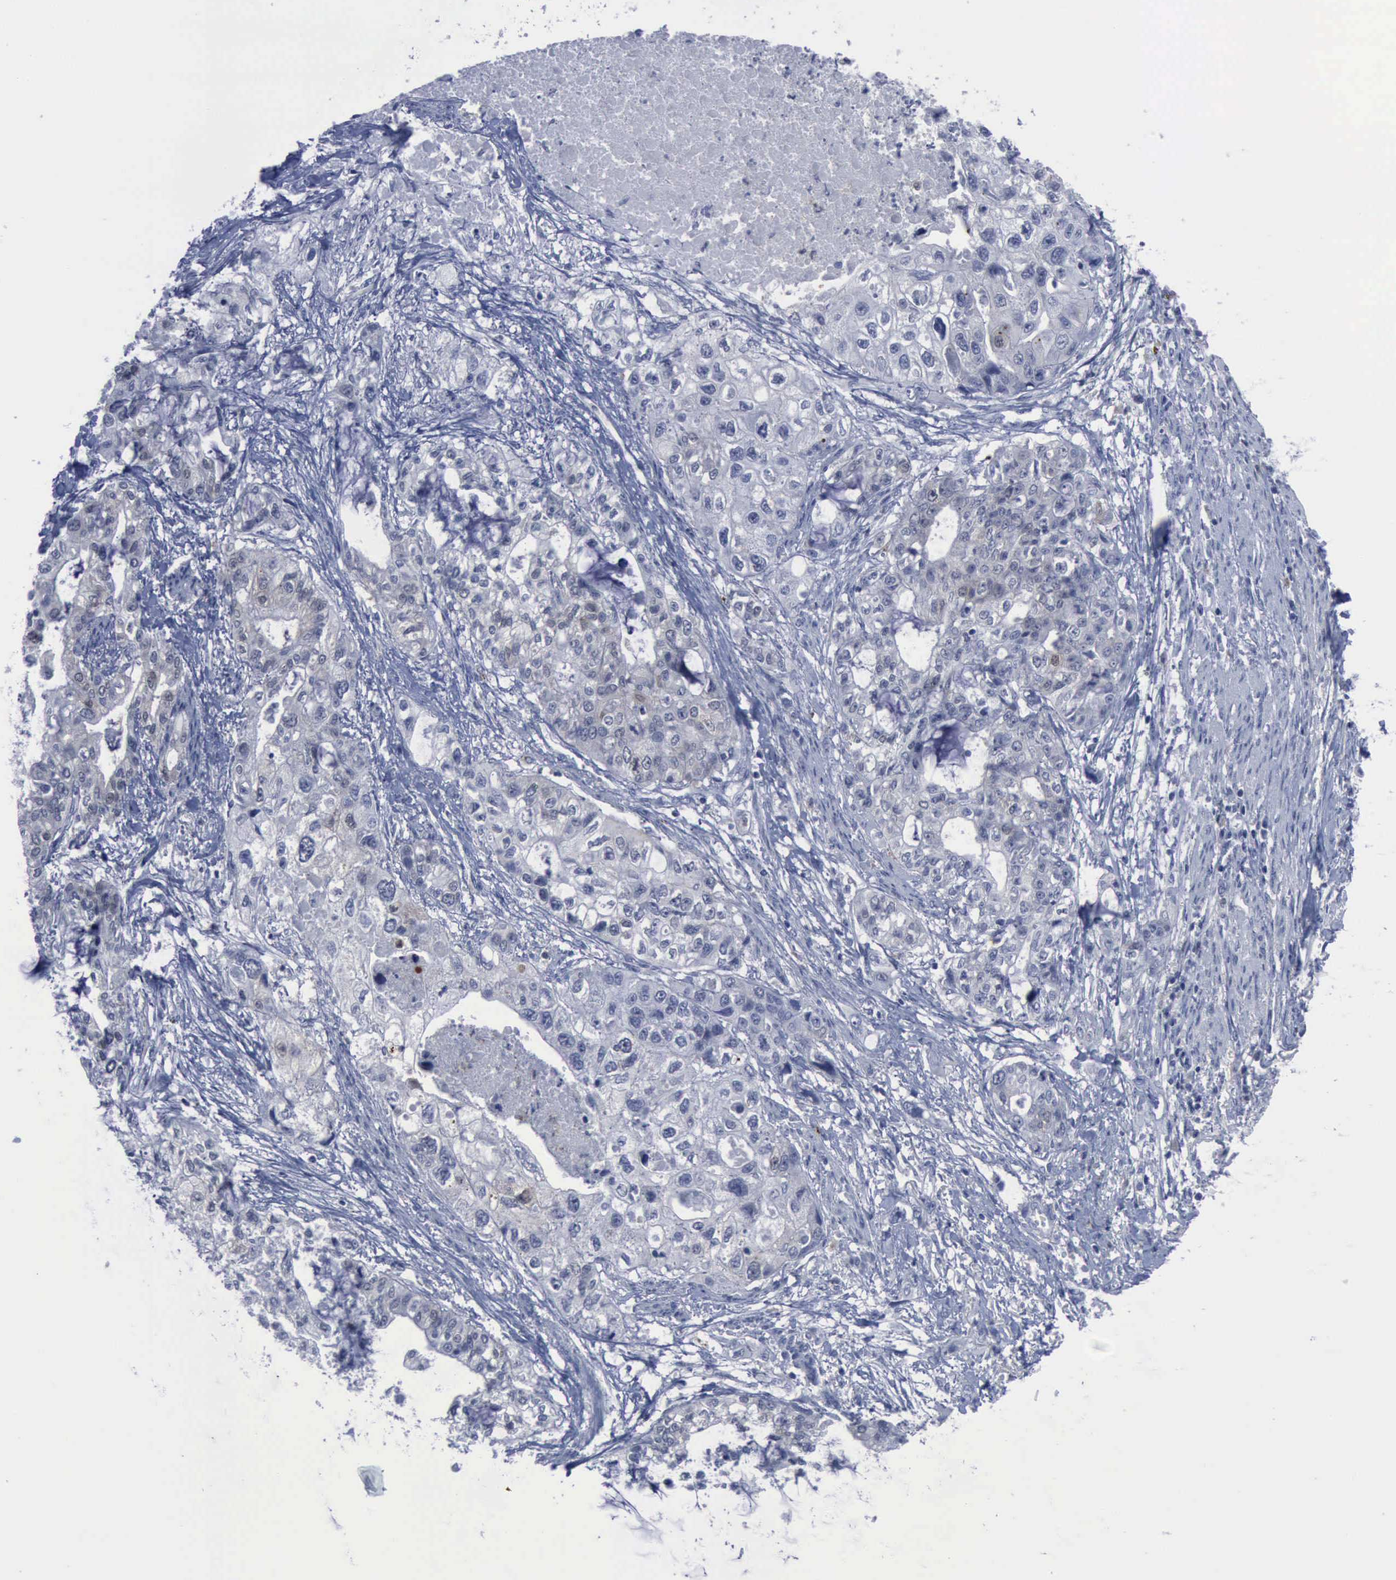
{"staining": {"intensity": "negative", "quantity": "none", "location": "none"}, "tissue": "stomach cancer", "cell_type": "Tumor cells", "image_type": "cancer", "snomed": [{"axis": "morphology", "description": "Adenocarcinoma, NOS"}, {"axis": "topography", "description": "Stomach, upper"}], "caption": "Stomach cancer stained for a protein using immunohistochemistry displays no expression tumor cells.", "gene": "CSTA", "patient": {"sex": "female", "age": 52}}